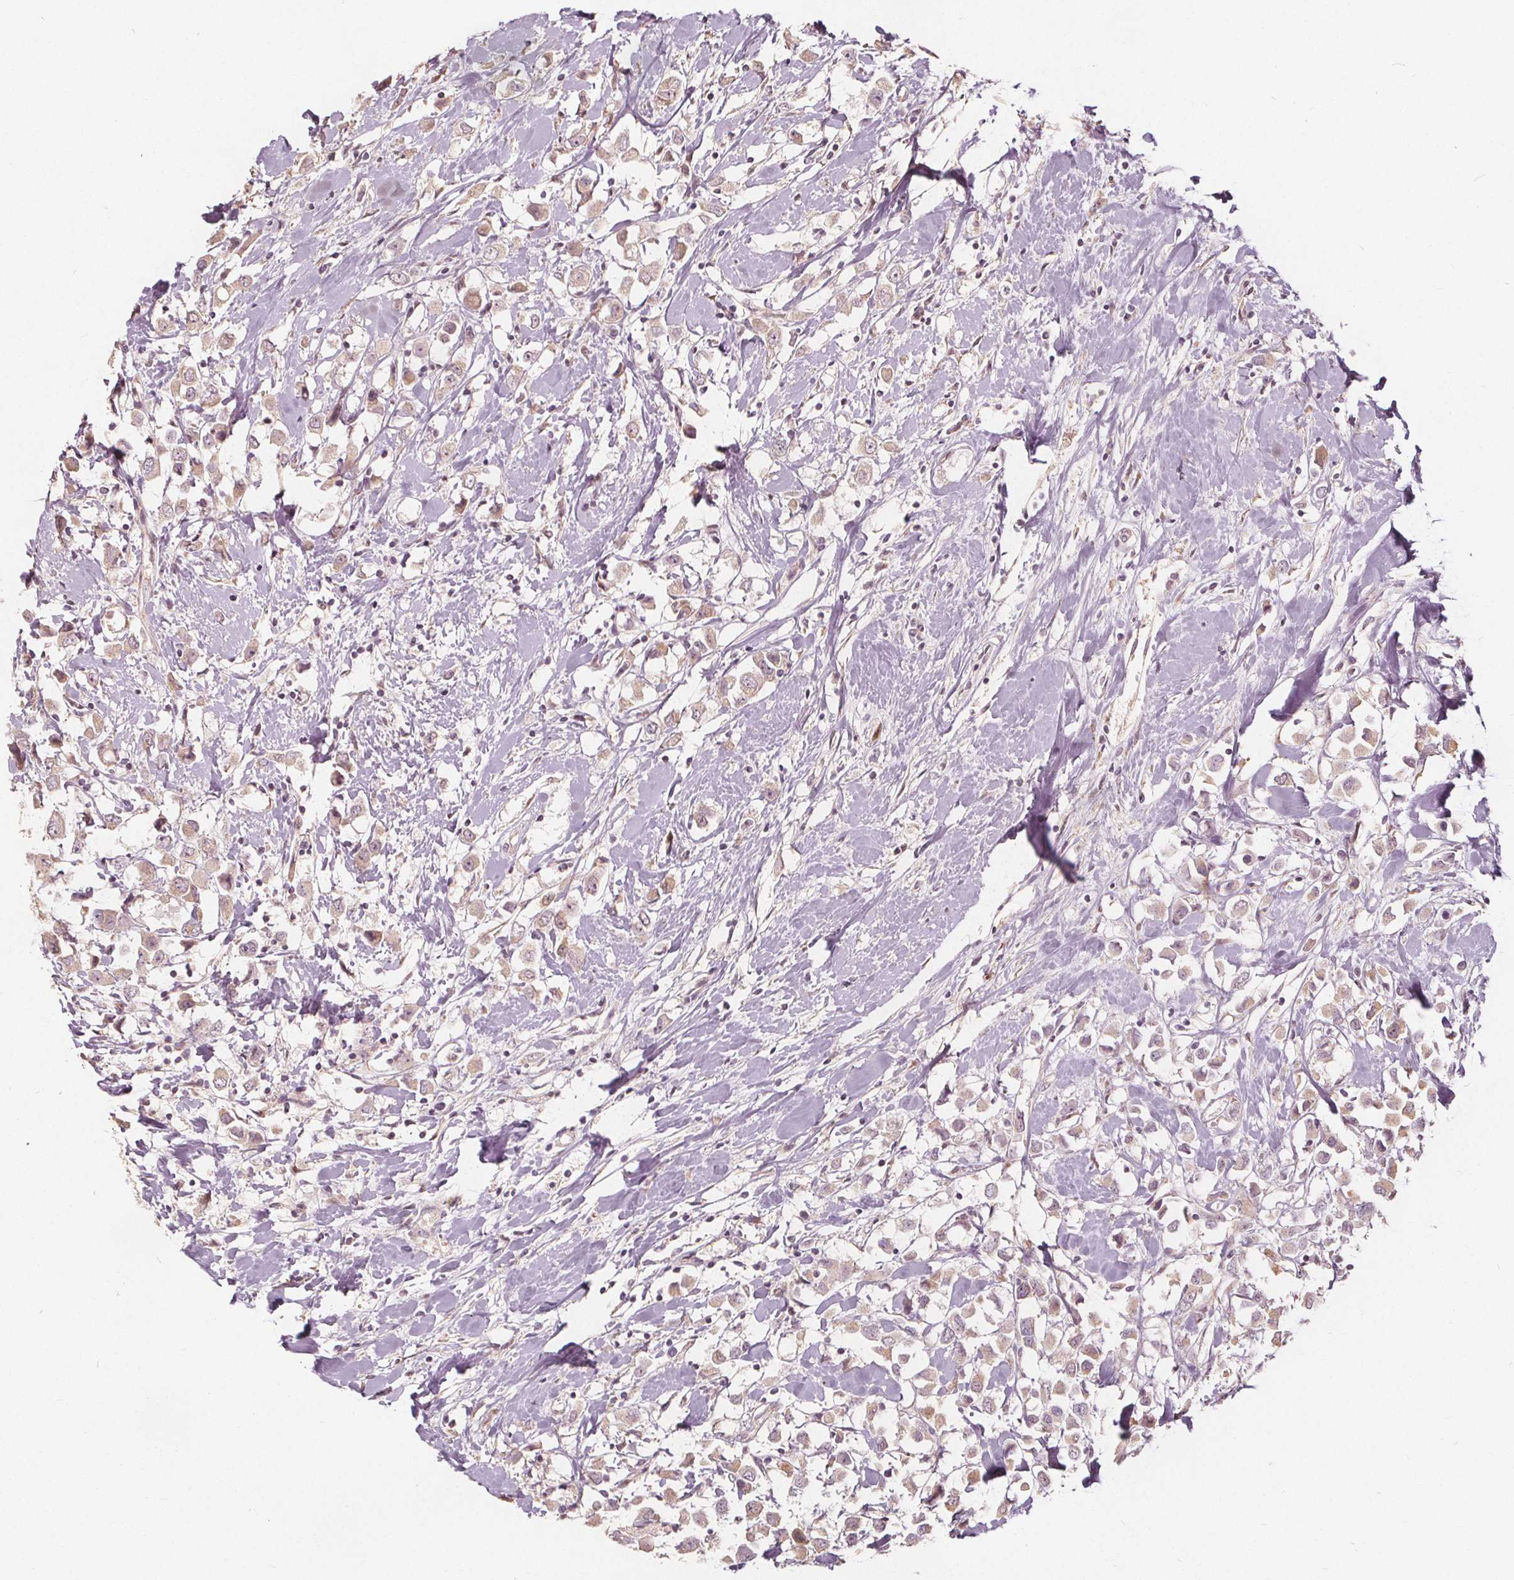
{"staining": {"intensity": "weak", "quantity": "25%-75%", "location": "cytoplasmic/membranous"}, "tissue": "breast cancer", "cell_type": "Tumor cells", "image_type": "cancer", "snomed": [{"axis": "morphology", "description": "Duct carcinoma"}, {"axis": "topography", "description": "Breast"}], "caption": "This is an image of IHC staining of breast invasive ductal carcinoma, which shows weak staining in the cytoplasmic/membranous of tumor cells.", "gene": "PTPRT", "patient": {"sex": "female", "age": 61}}